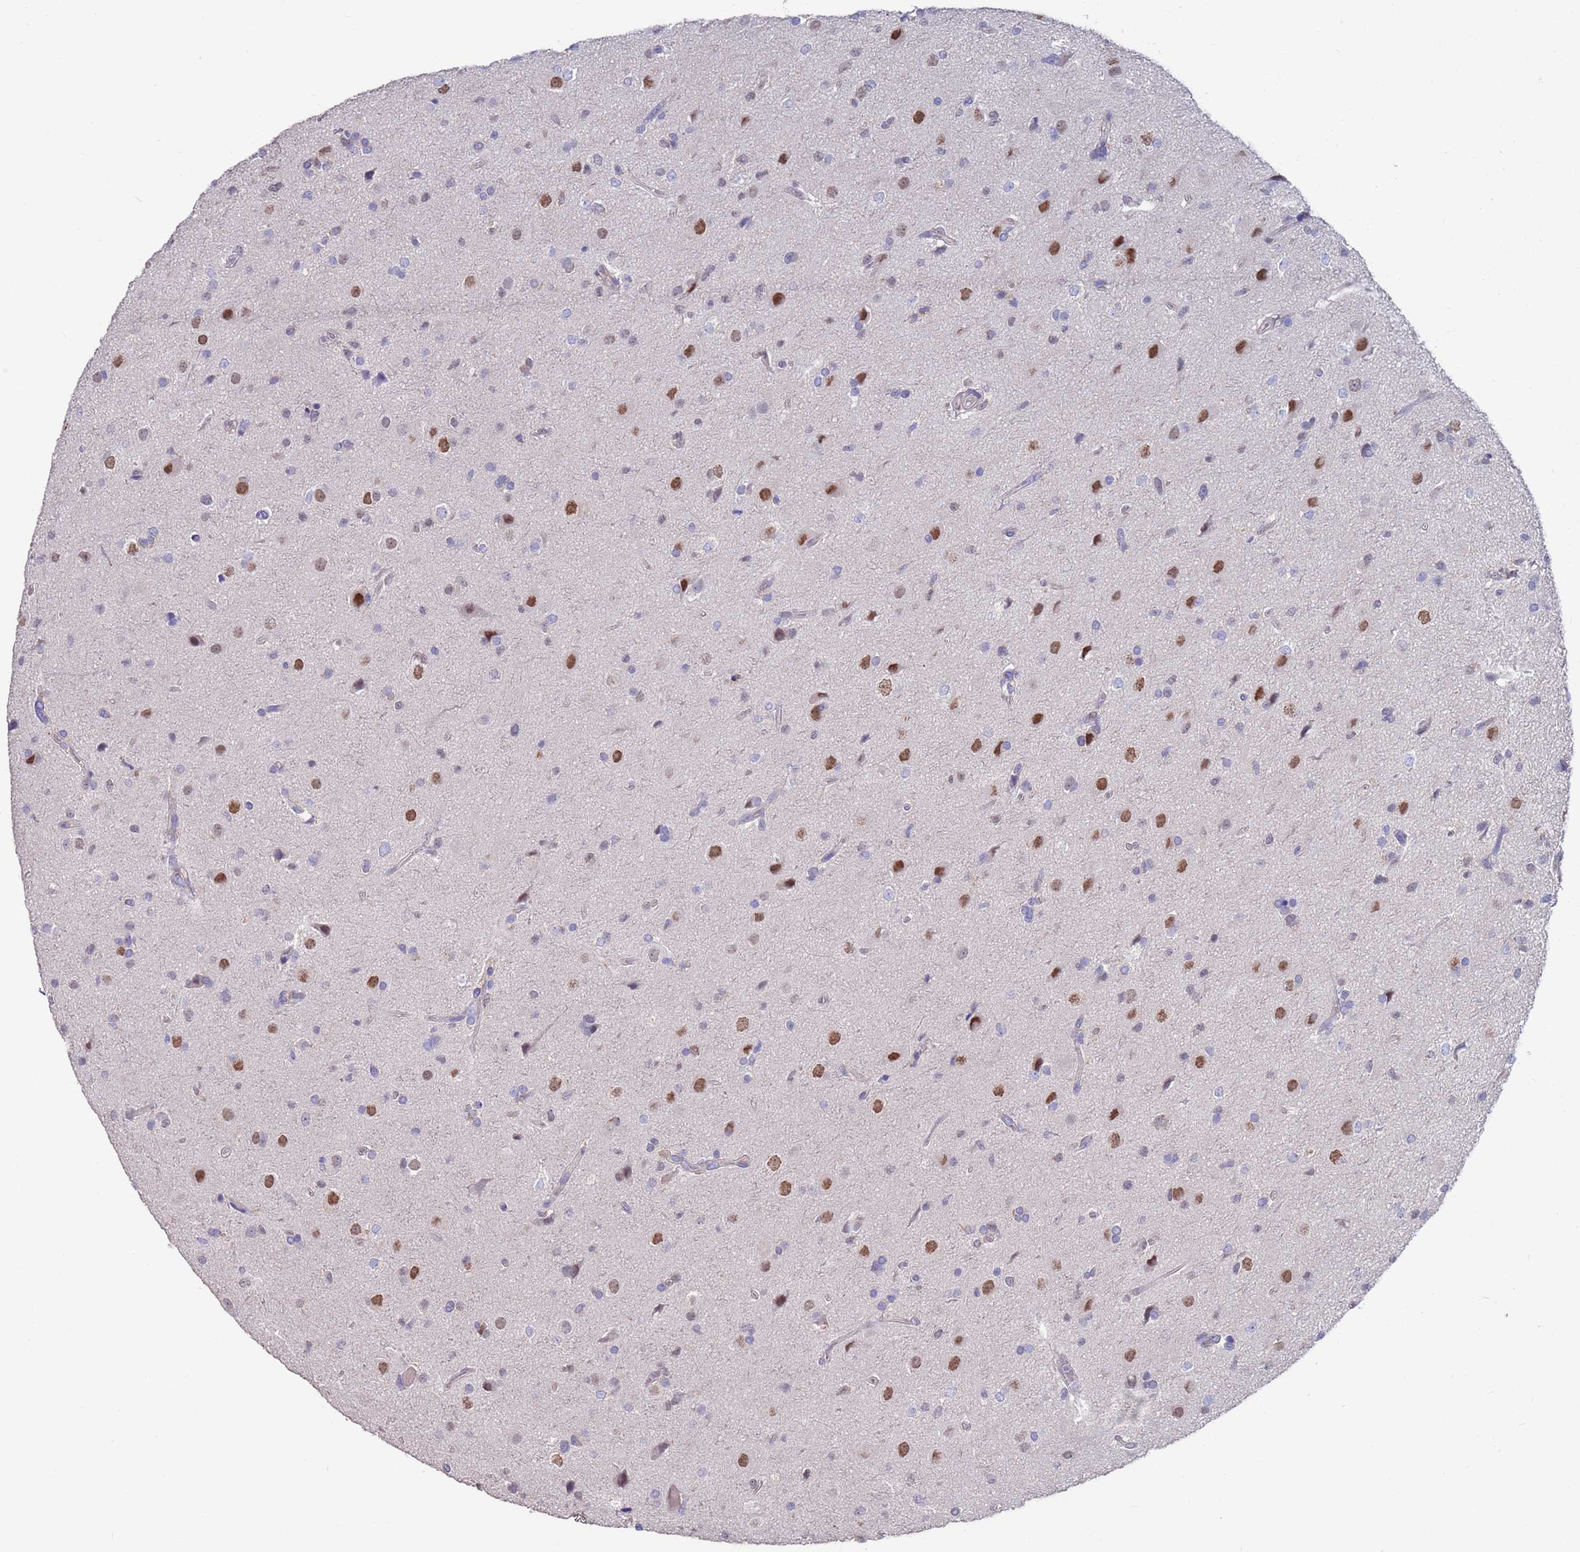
{"staining": {"intensity": "moderate", "quantity": "25%-75%", "location": "nuclear"}, "tissue": "glioma", "cell_type": "Tumor cells", "image_type": "cancer", "snomed": [{"axis": "morphology", "description": "Glioma, malignant, High grade"}, {"axis": "topography", "description": "Brain"}], "caption": "Immunohistochemistry of glioma demonstrates medium levels of moderate nuclear staining in about 25%-75% of tumor cells. The protein of interest is stained brown, and the nuclei are stained in blue (DAB (3,3'-diaminobenzidine) IHC with brightfield microscopy, high magnification).", "gene": "KRTCAP3", "patient": {"sex": "male", "age": 33}}